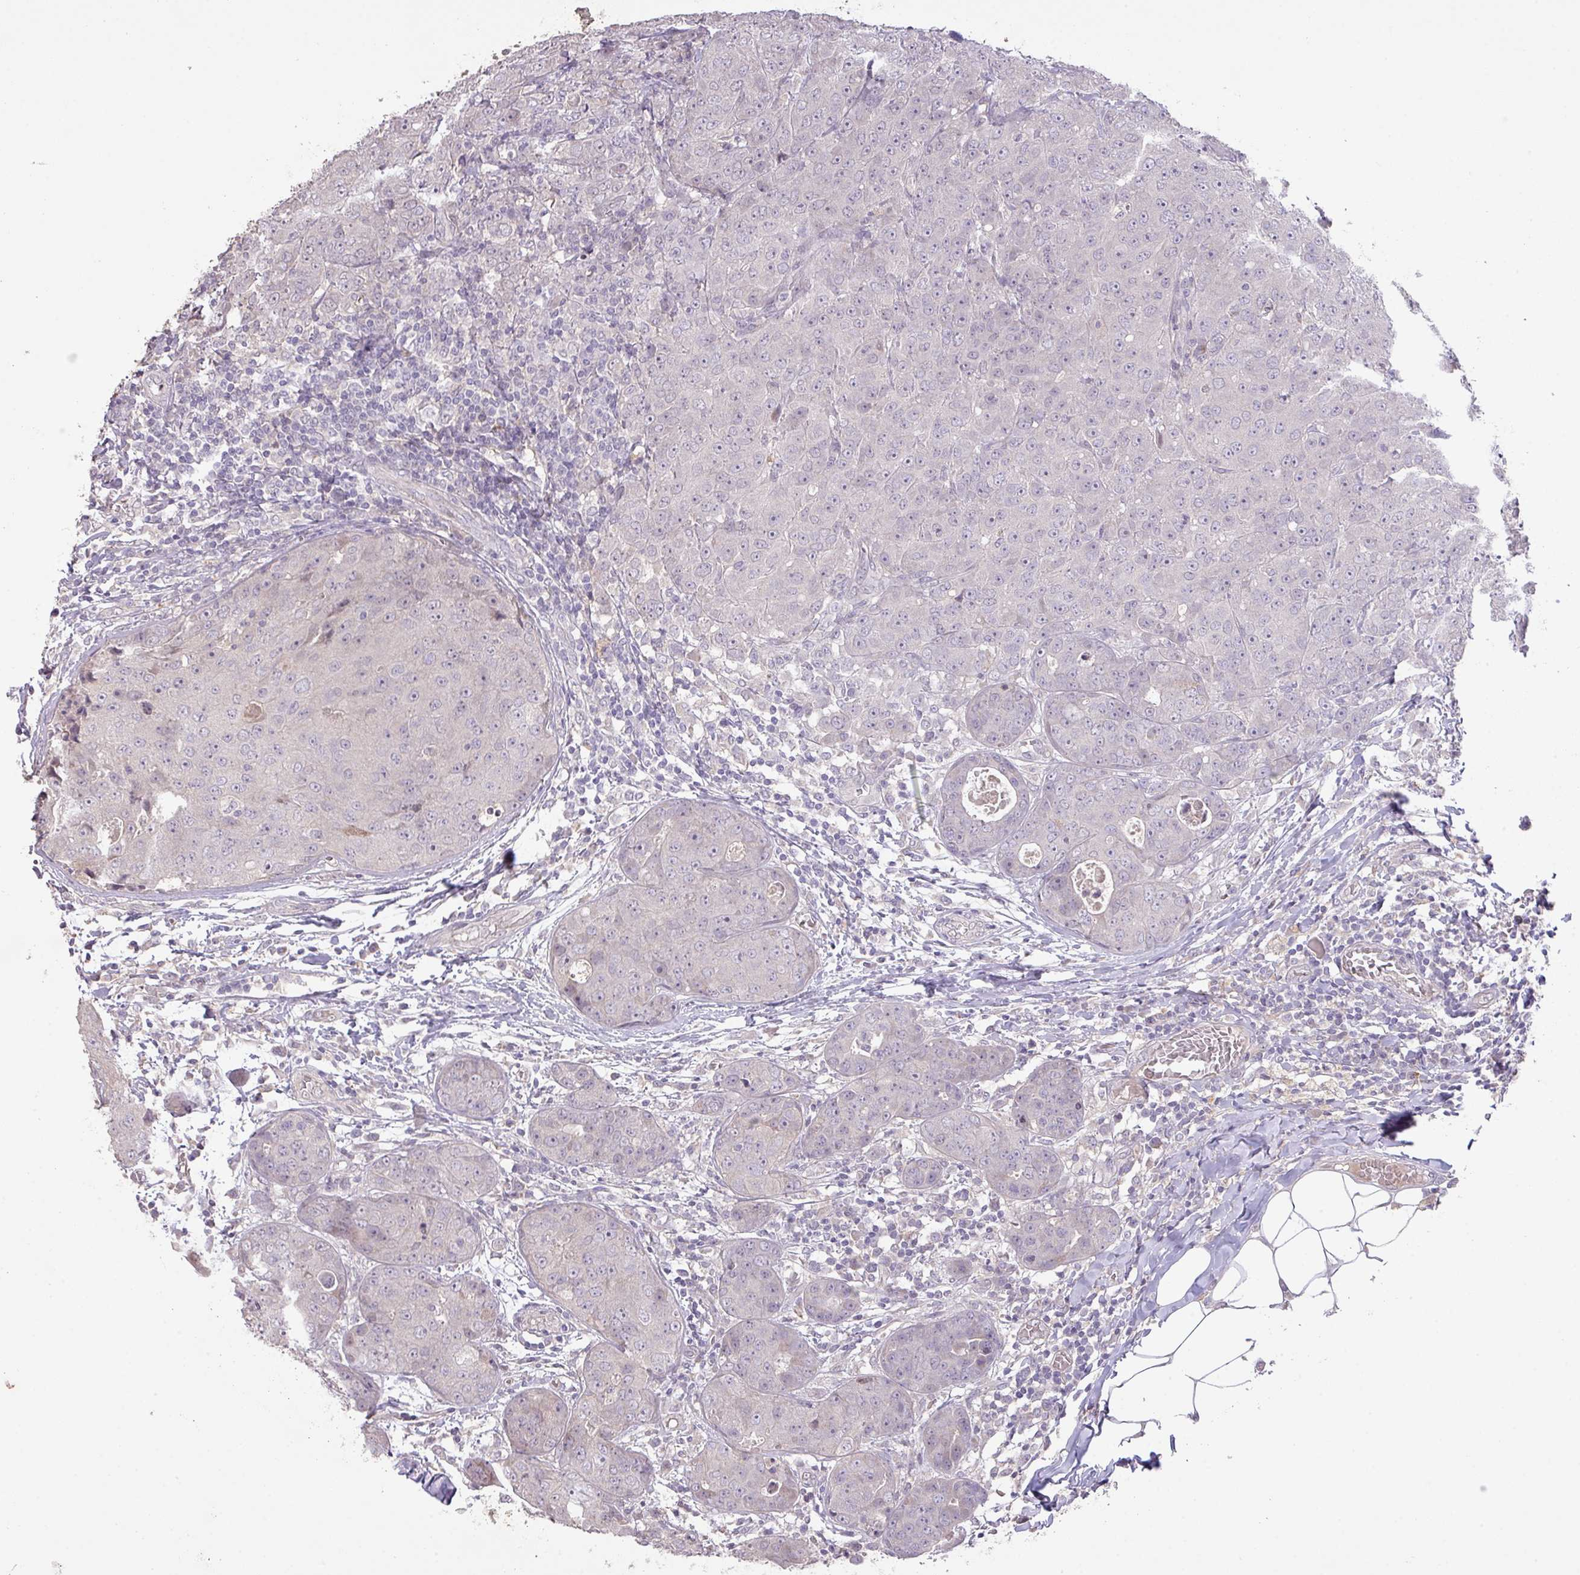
{"staining": {"intensity": "negative", "quantity": "none", "location": "none"}, "tissue": "breast cancer", "cell_type": "Tumor cells", "image_type": "cancer", "snomed": [{"axis": "morphology", "description": "Duct carcinoma"}, {"axis": "topography", "description": "Breast"}], "caption": "Immunohistochemistry image of intraductal carcinoma (breast) stained for a protein (brown), which reveals no staining in tumor cells.", "gene": "PRADC1", "patient": {"sex": "female", "age": 43}}